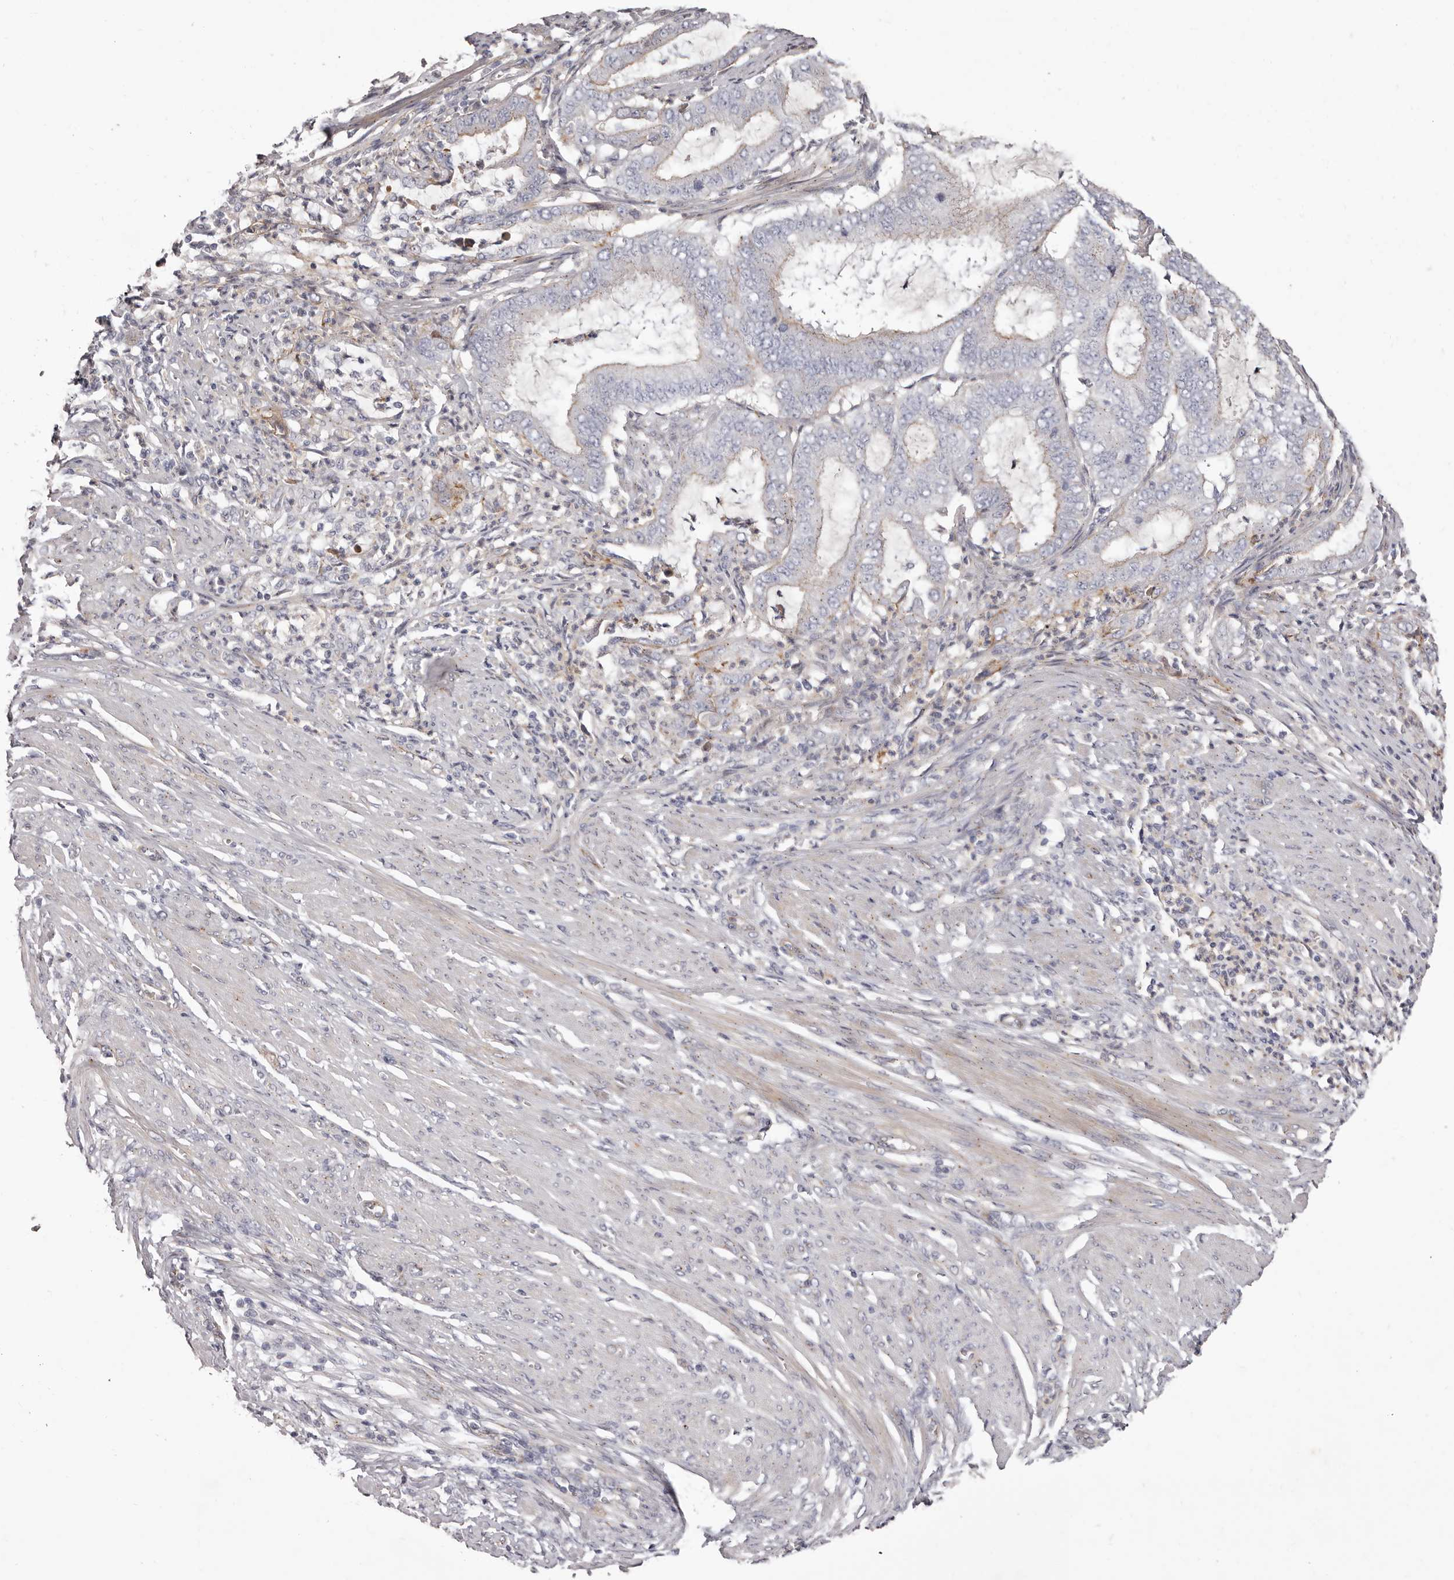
{"staining": {"intensity": "weak", "quantity": "<25%", "location": "cytoplasmic/membranous"}, "tissue": "endometrial cancer", "cell_type": "Tumor cells", "image_type": "cancer", "snomed": [{"axis": "morphology", "description": "Adenocarcinoma, NOS"}, {"axis": "topography", "description": "Endometrium"}], "caption": "An IHC micrograph of endometrial cancer is shown. There is no staining in tumor cells of endometrial cancer.", "gene": "PEG10", "patient": {"sex": "female", "age": 51}}